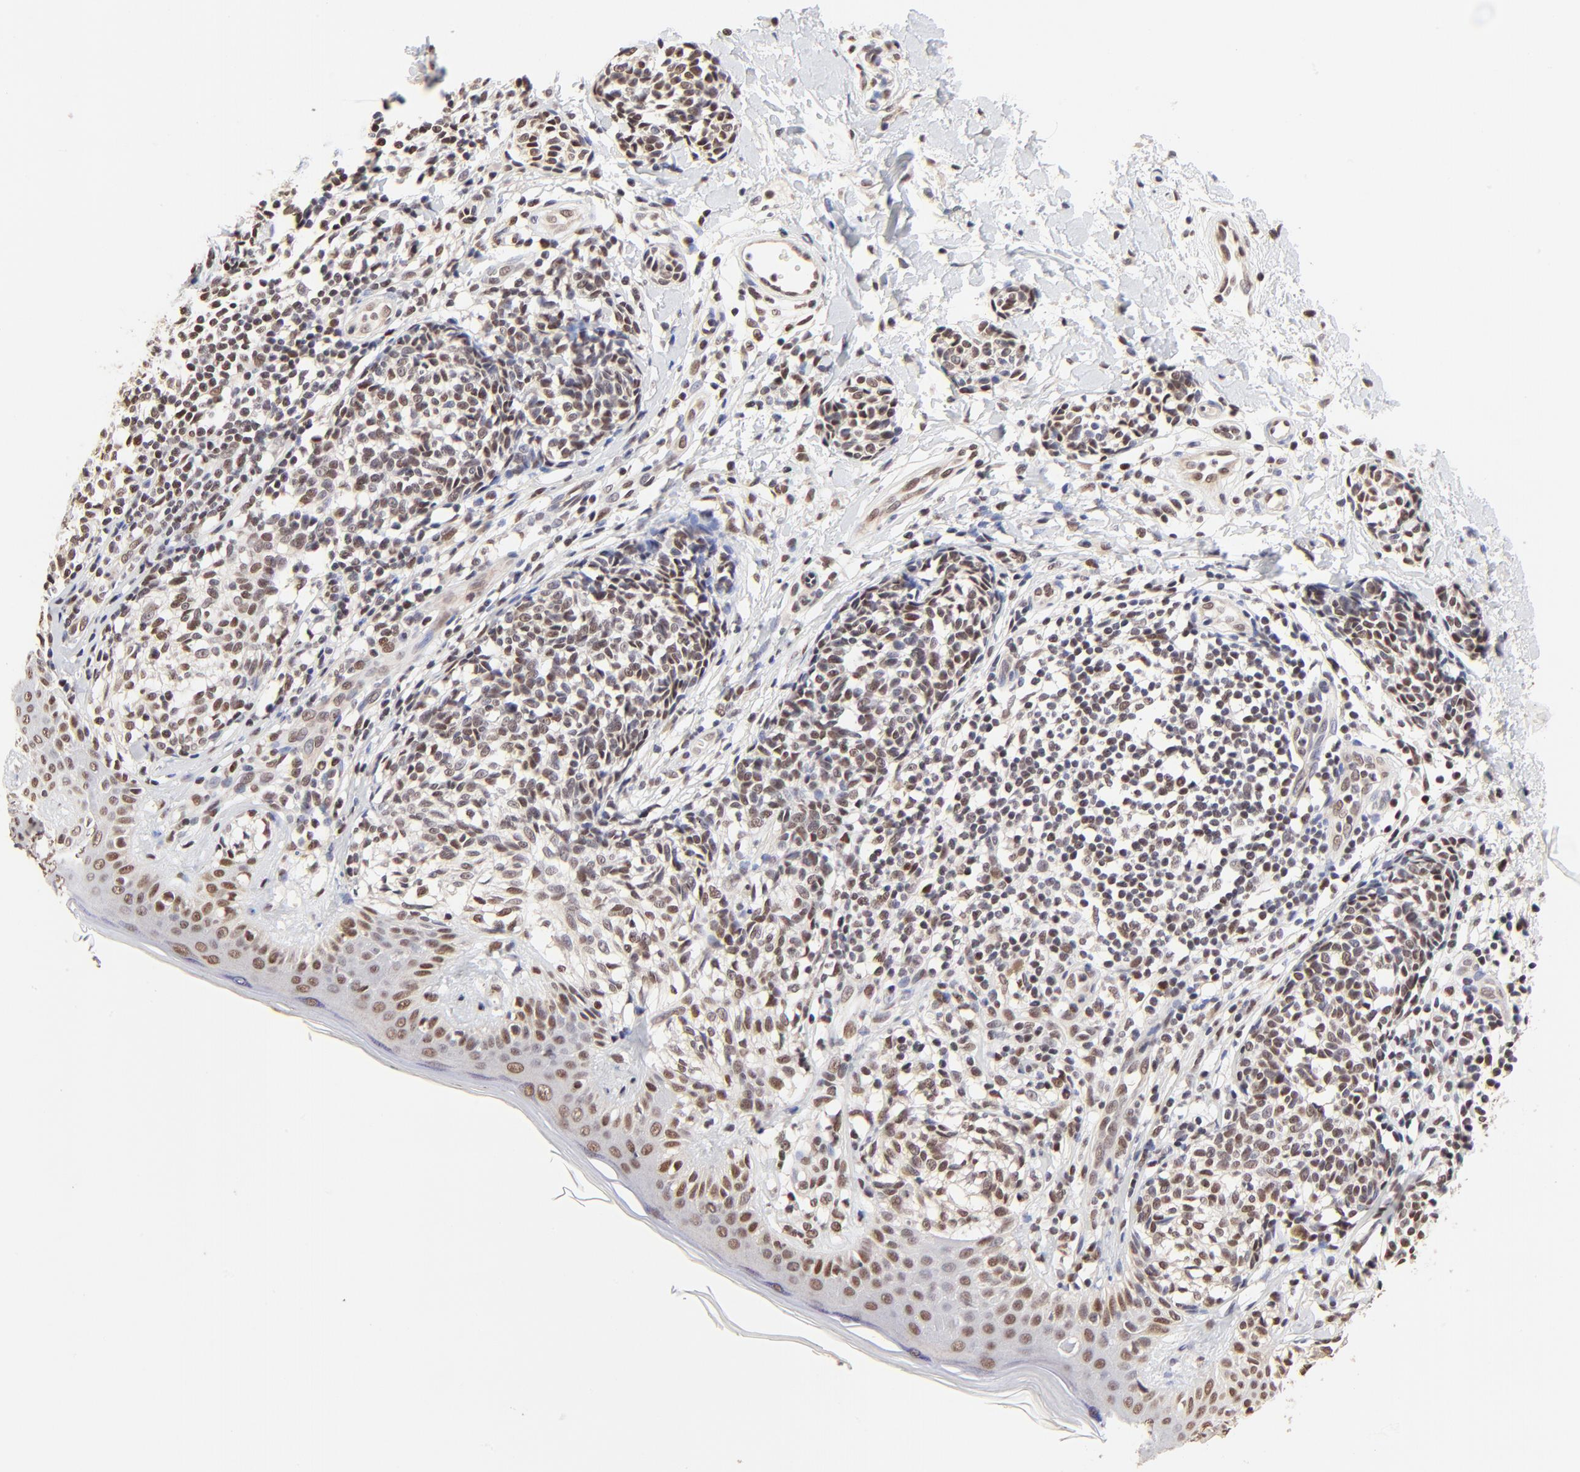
{"staining": {"intensity": "weak", "quantity": "25%-75%", "location": "nuclear"}, "tissue": "melanoma", "cell_type": "Tumor cells", "image_type": "cancer", "snomed": [{"axis": "morphology", "description": "Malignant melanoma, NOS"}, {"axis": "topography", "description": "Skin"}], "caption": "Immunohistochemistry (IHC) (DAB (3,3'-diaminobenzidine)) staining of human malignant melanoma reveals weak nuclear protein positivity in approximately 25%-75% of tumor cells.", "gene": "DSN1", "patient": {"sex": "male", "age": 67}}